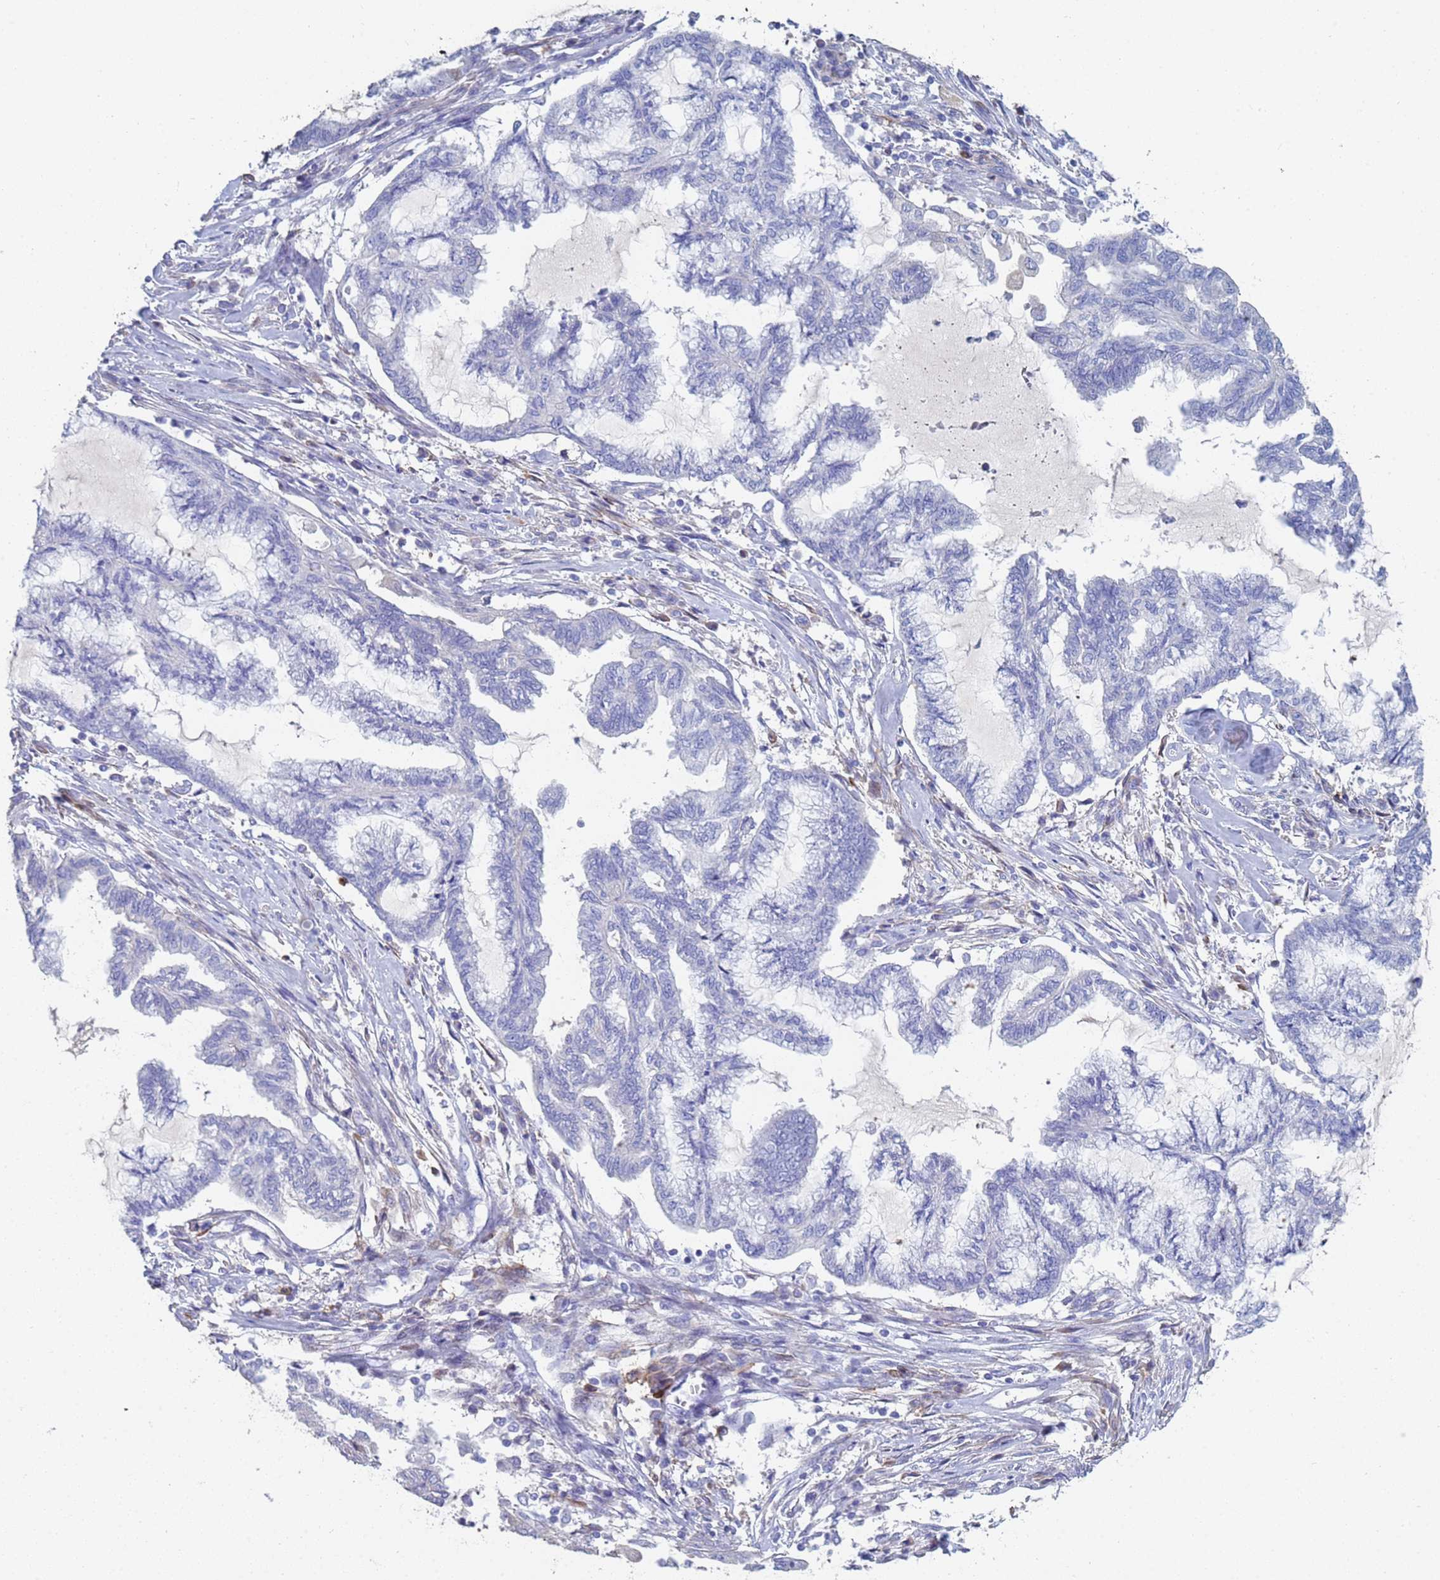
{"staining": {"intensity": "negative", "quantity": "none", "location": "none"}, "tissue": "endometrial cancer", "cell_type": "Tumor cells", "image_type": "cancer", "snomed": [{"axis": "morphology", "description": "Adenocarcinoma, NOS"}, {"axis": "topography", "description": "Endometrium"}], "caption": "Immunohistochemistry micrograph of neoplastic tissue: adenocarcinoma (endometrial) stained with DAB (3,3'-diaminobenzidine) demonstrates no significant protein expression in tumor cells.", "gene": "ABCA8", "patient": {"sex": "female", "age": 86}}